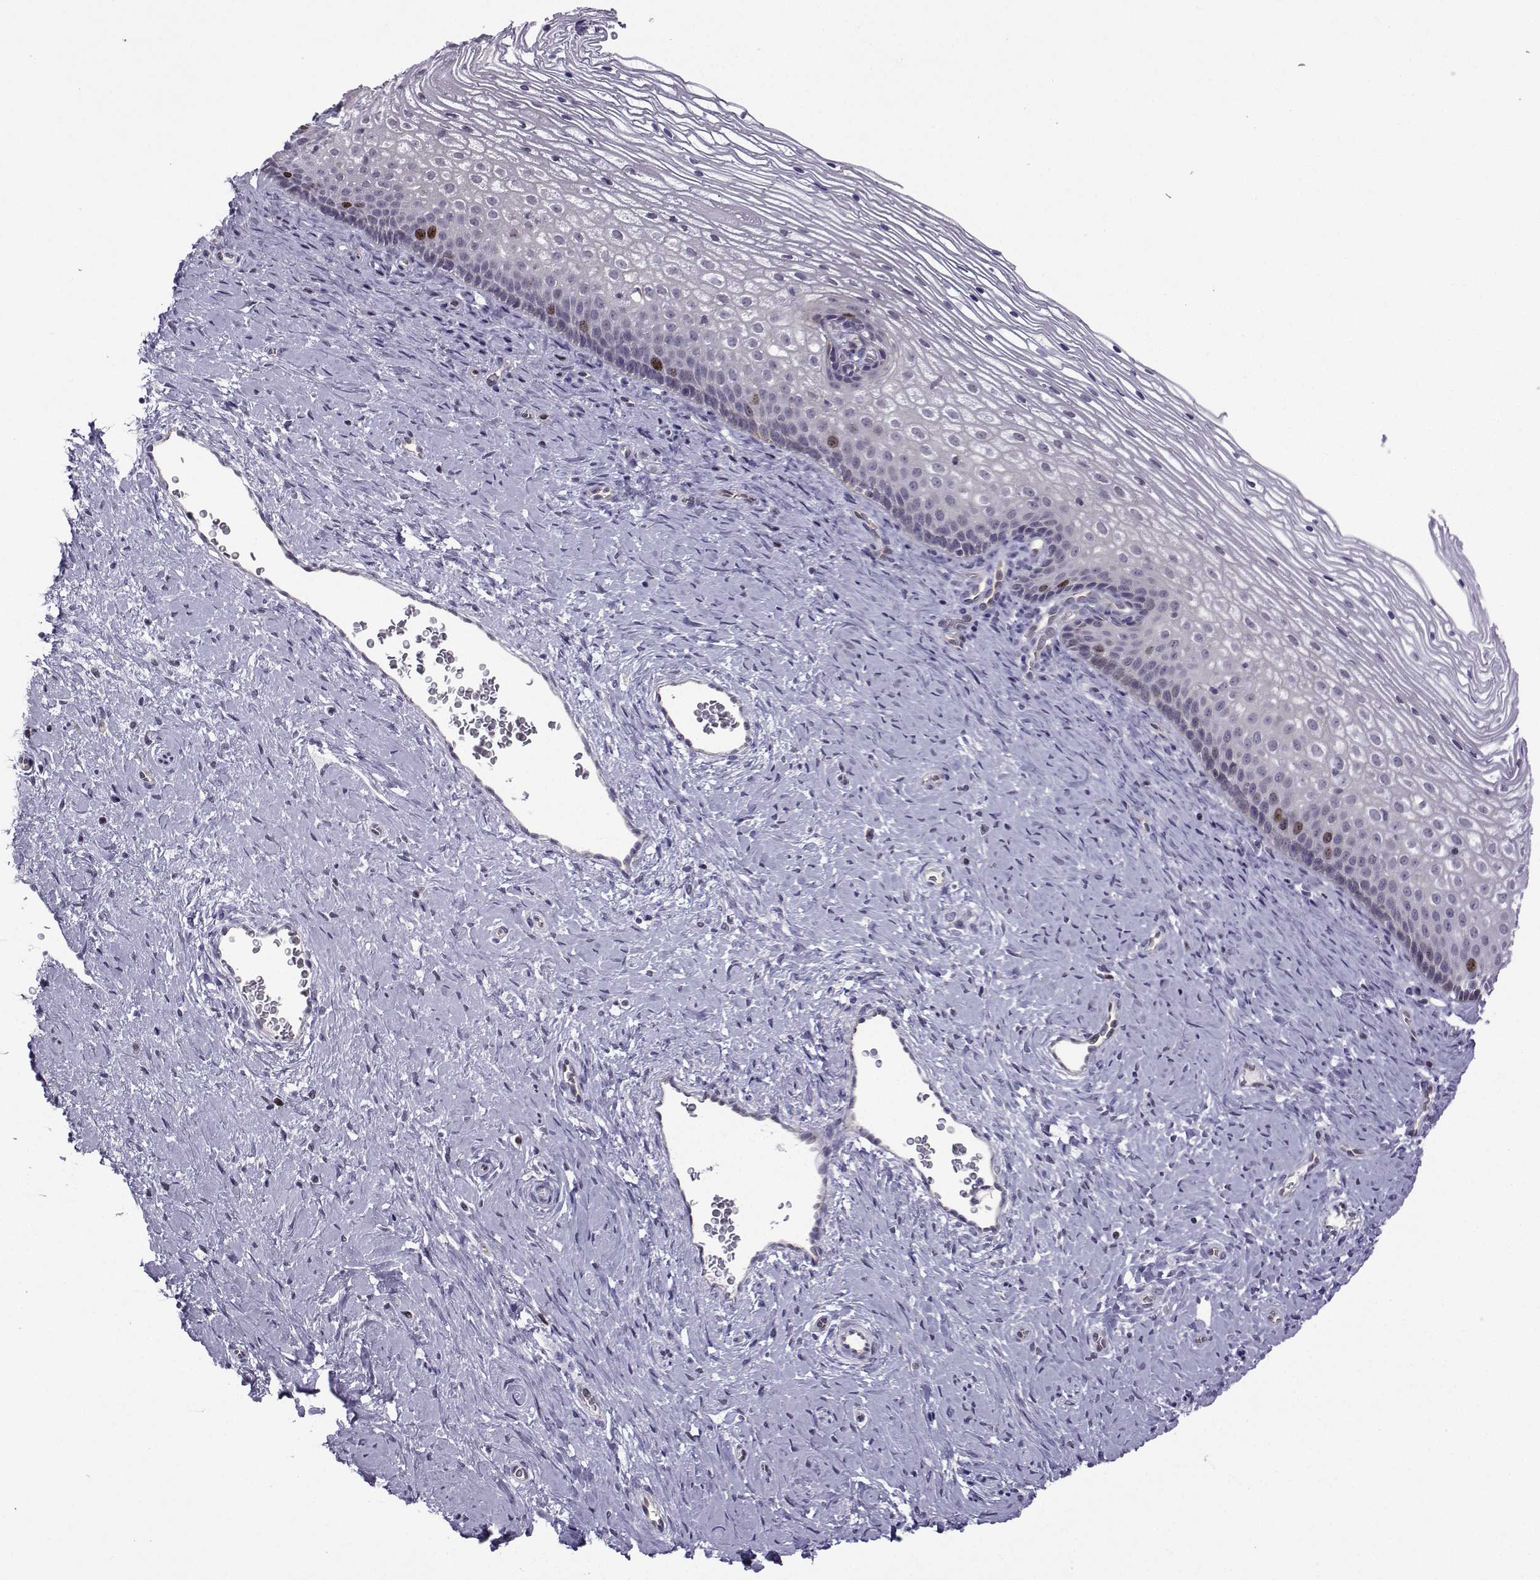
{"staining": {"intensity": "moderate", "quantity": "<25%", "location": "nuclear"}, "tissue": "cervix", "cell_type": "Squamous epithelial cells", "image_type": "normal", "snomed": [{"axis": "morphology", "description": "Normal tissue, NOS"}, {"axis": "topography", "description": "Cervix"}], "caption": "Immunohistochemical staining of benign human cervix reveals <25% levels of moderate nuclear protein expression in approximately <25% of squamous epithelial cells. The protein is shown in brown color, while the nuclei are stained blue.", "gene": "INCENP", "patient": {"sex": "female", "age": 34}}